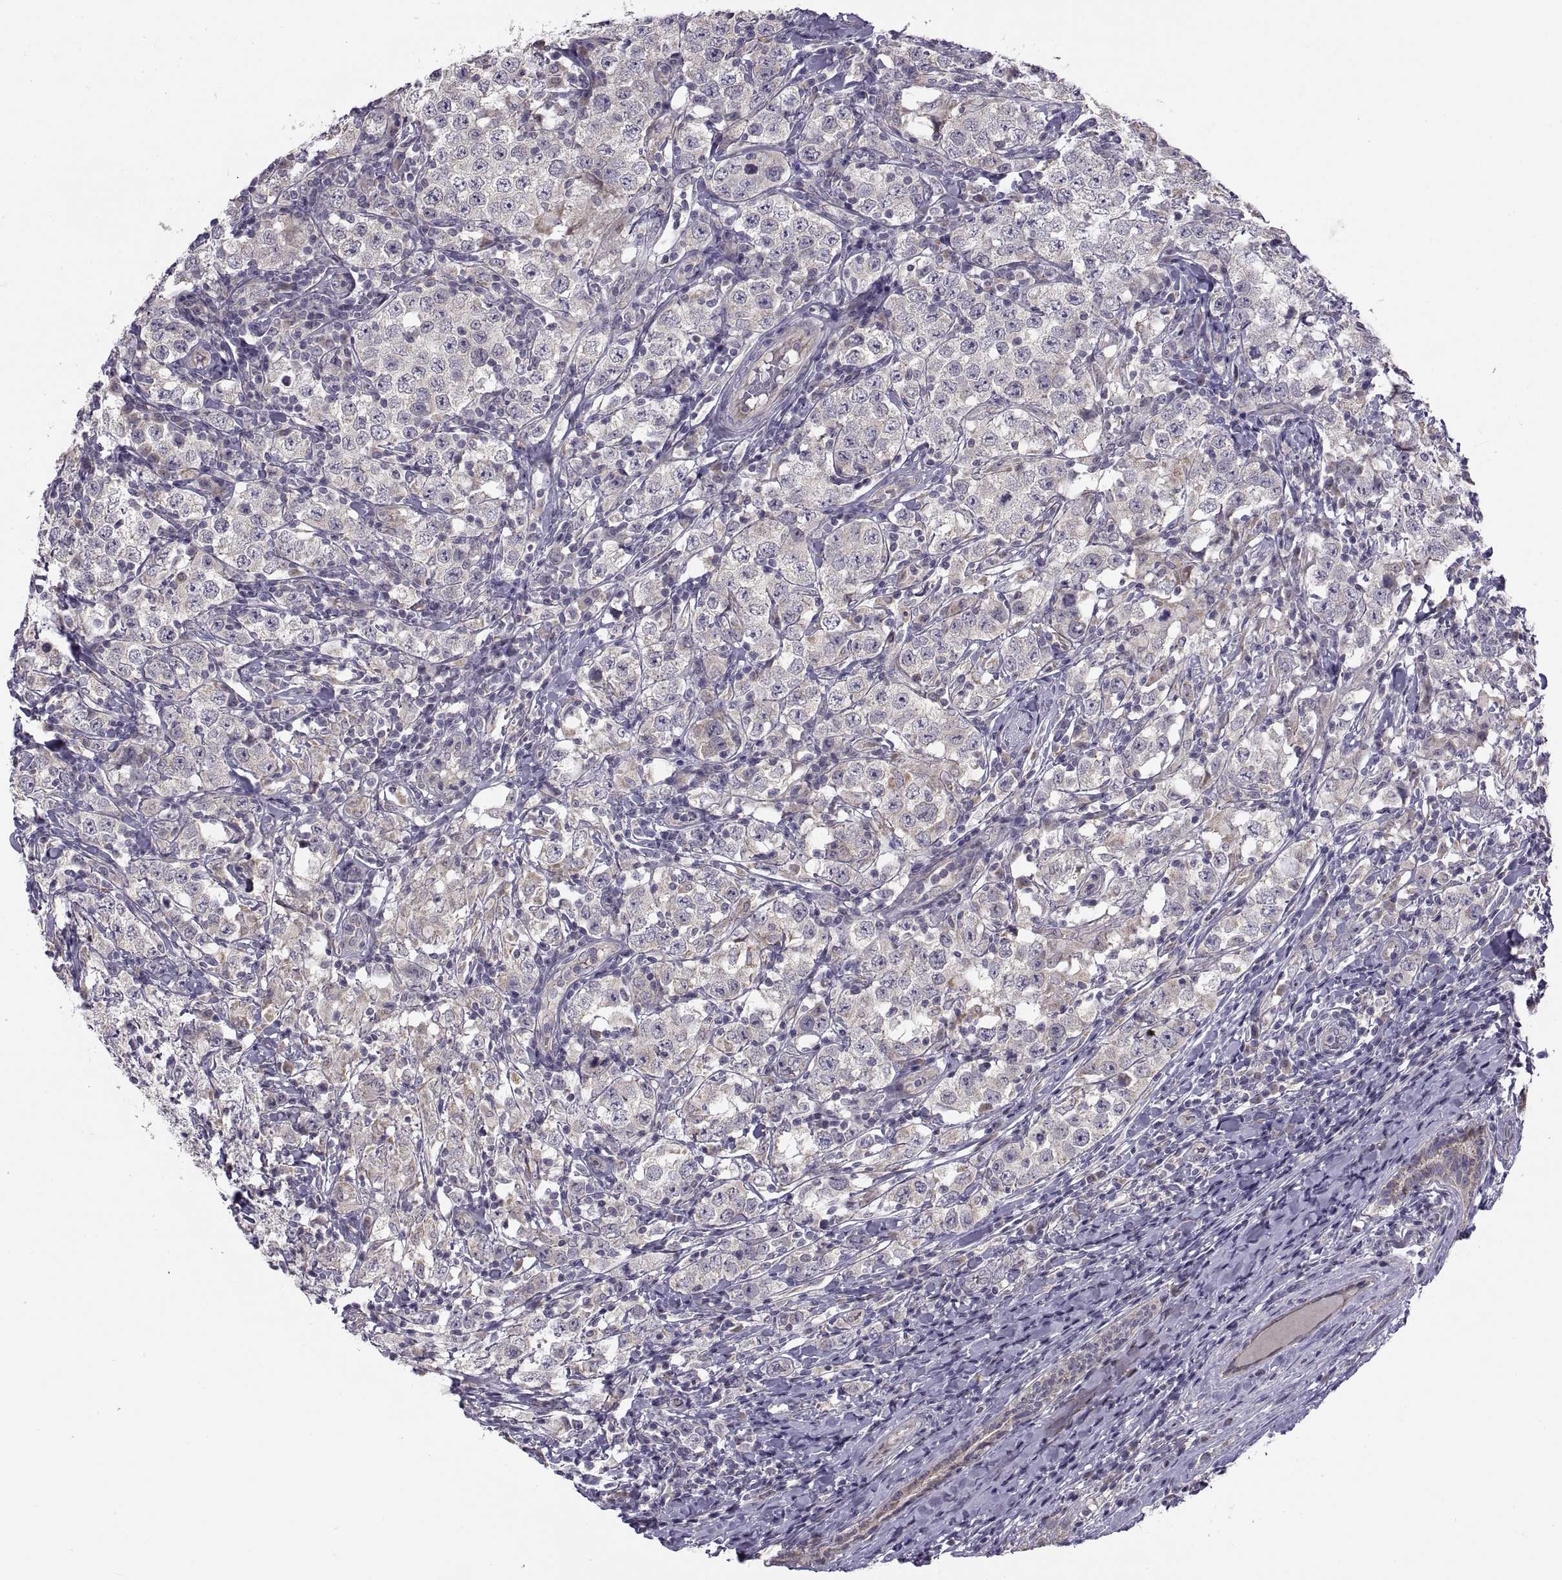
{"staining": {"intensity": "weak", "quantity": "25%-75%", "location": "cytoplasmic/membranous"}, "tissue": "testis cancer", "cell_type": "Tumor cells", "image_type": "cancer", "snomed": [{"axis": "morphology", "description": "Seminoma, NOS"}, {"axis": "morphology", "description": "Carcinoma, Embryonal, NOS"}, {"axis": "topography", "description": "Testis"}], "caption": "Tumor cells demonstrate weak cytoplasmic/membranous positivity in approximately 25%-75% of cells in testis cancer (seminoma). (DAB IHC with brightfield microscopy, high magnification).", "gene": "ACSBG2", "patient": {"sex": "male", "age": 41}}